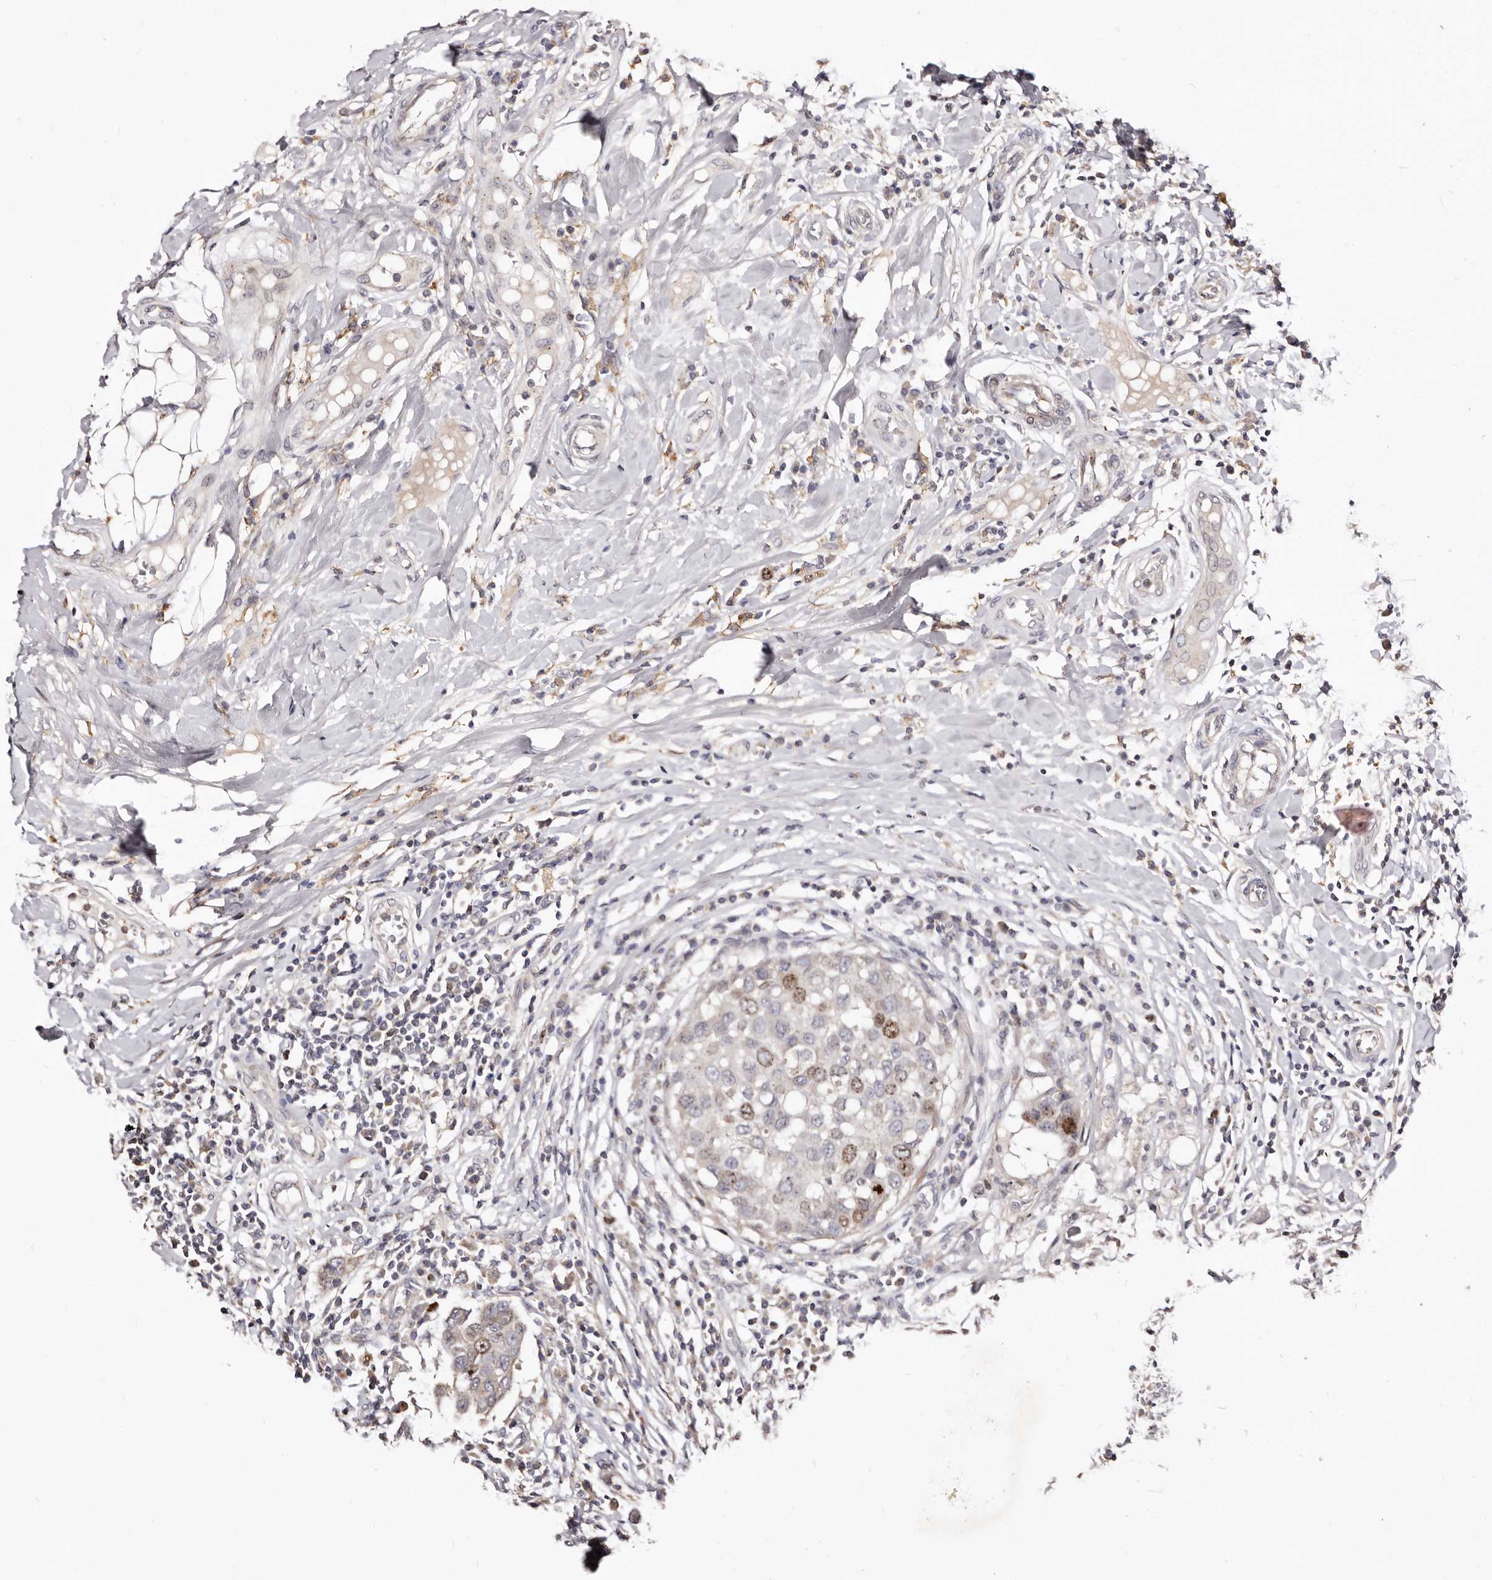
{"staining": {"intensity": "moderate", "quantity": "<25%", "location": "nuclear"}, "tissue": "breast cancer", "cell_type": "Tumor cells", "image_type": "cancer", "snomed": [{"axis": "morphology", "description": "Duct carcinoma"}, {"axis": "topography", "description": "Breast"}], "caption": "High-magnification brightfield microscopy of breast cancer stained with DAB (3,3'-diaminobenzidine) (brown) and counterstained with hematoxylin (blue). tumor cells exhibit moderate nuclear expression is present in about<25% of cells.", "gene": "CDCA8", "patient": {"sex": "female", "age": 27}}